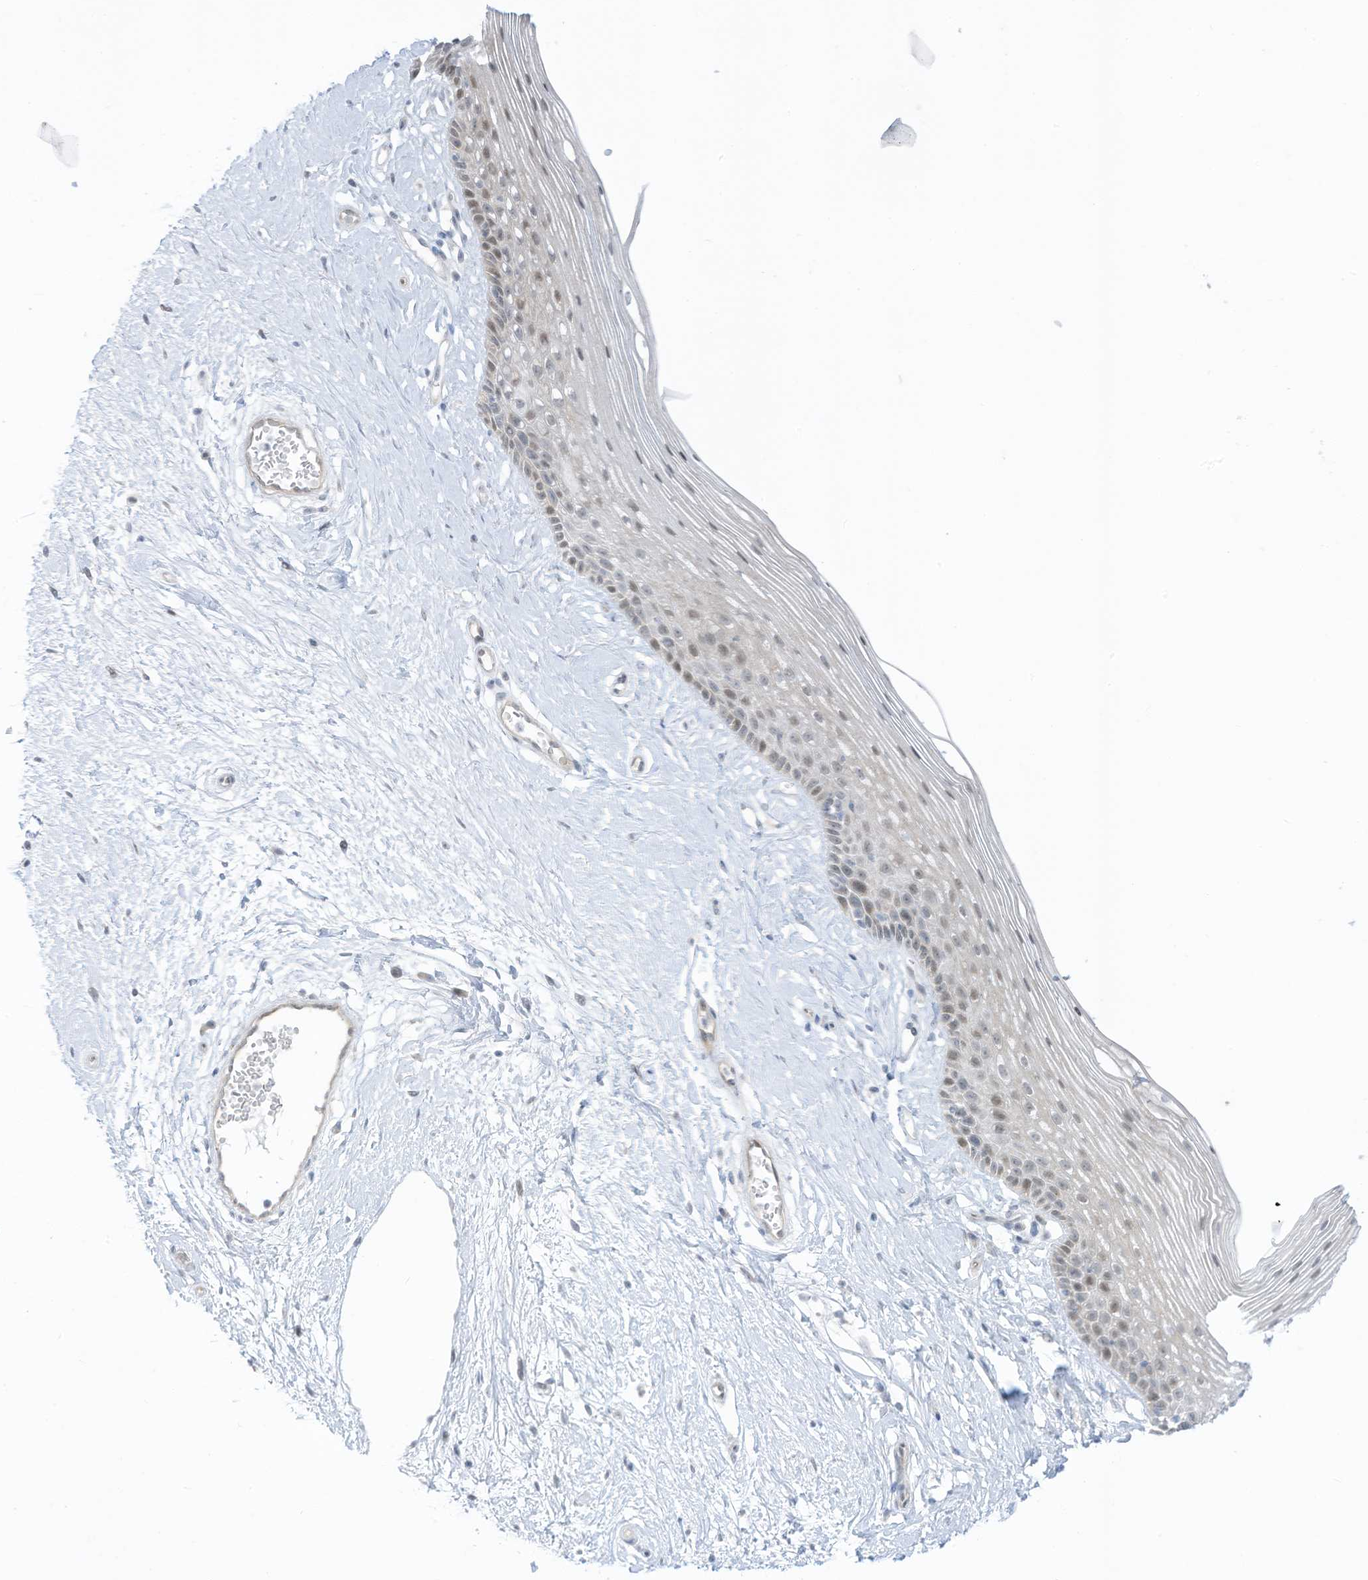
{"staining": {"intensity": "weak", "quantity": "25%-75%", "location": "nuclear"}, "tissue": "vagina", "cell_type": "Squamous epithelial cells", "image_type": "normal", "snomed": [{"axis": "morphology", "description": "Normal tissue, NOS"}, {"axis": "topography", "description": "Vagina"}], "caption": "Approximately 25%-75% of squamous epithelial cells in unremarkable vagina show weak nuclear protein staining as visualized by brown immunohistochemical staining.", "gene": "ASPRV1", "patient": {"sex": "female", "age": 46}}